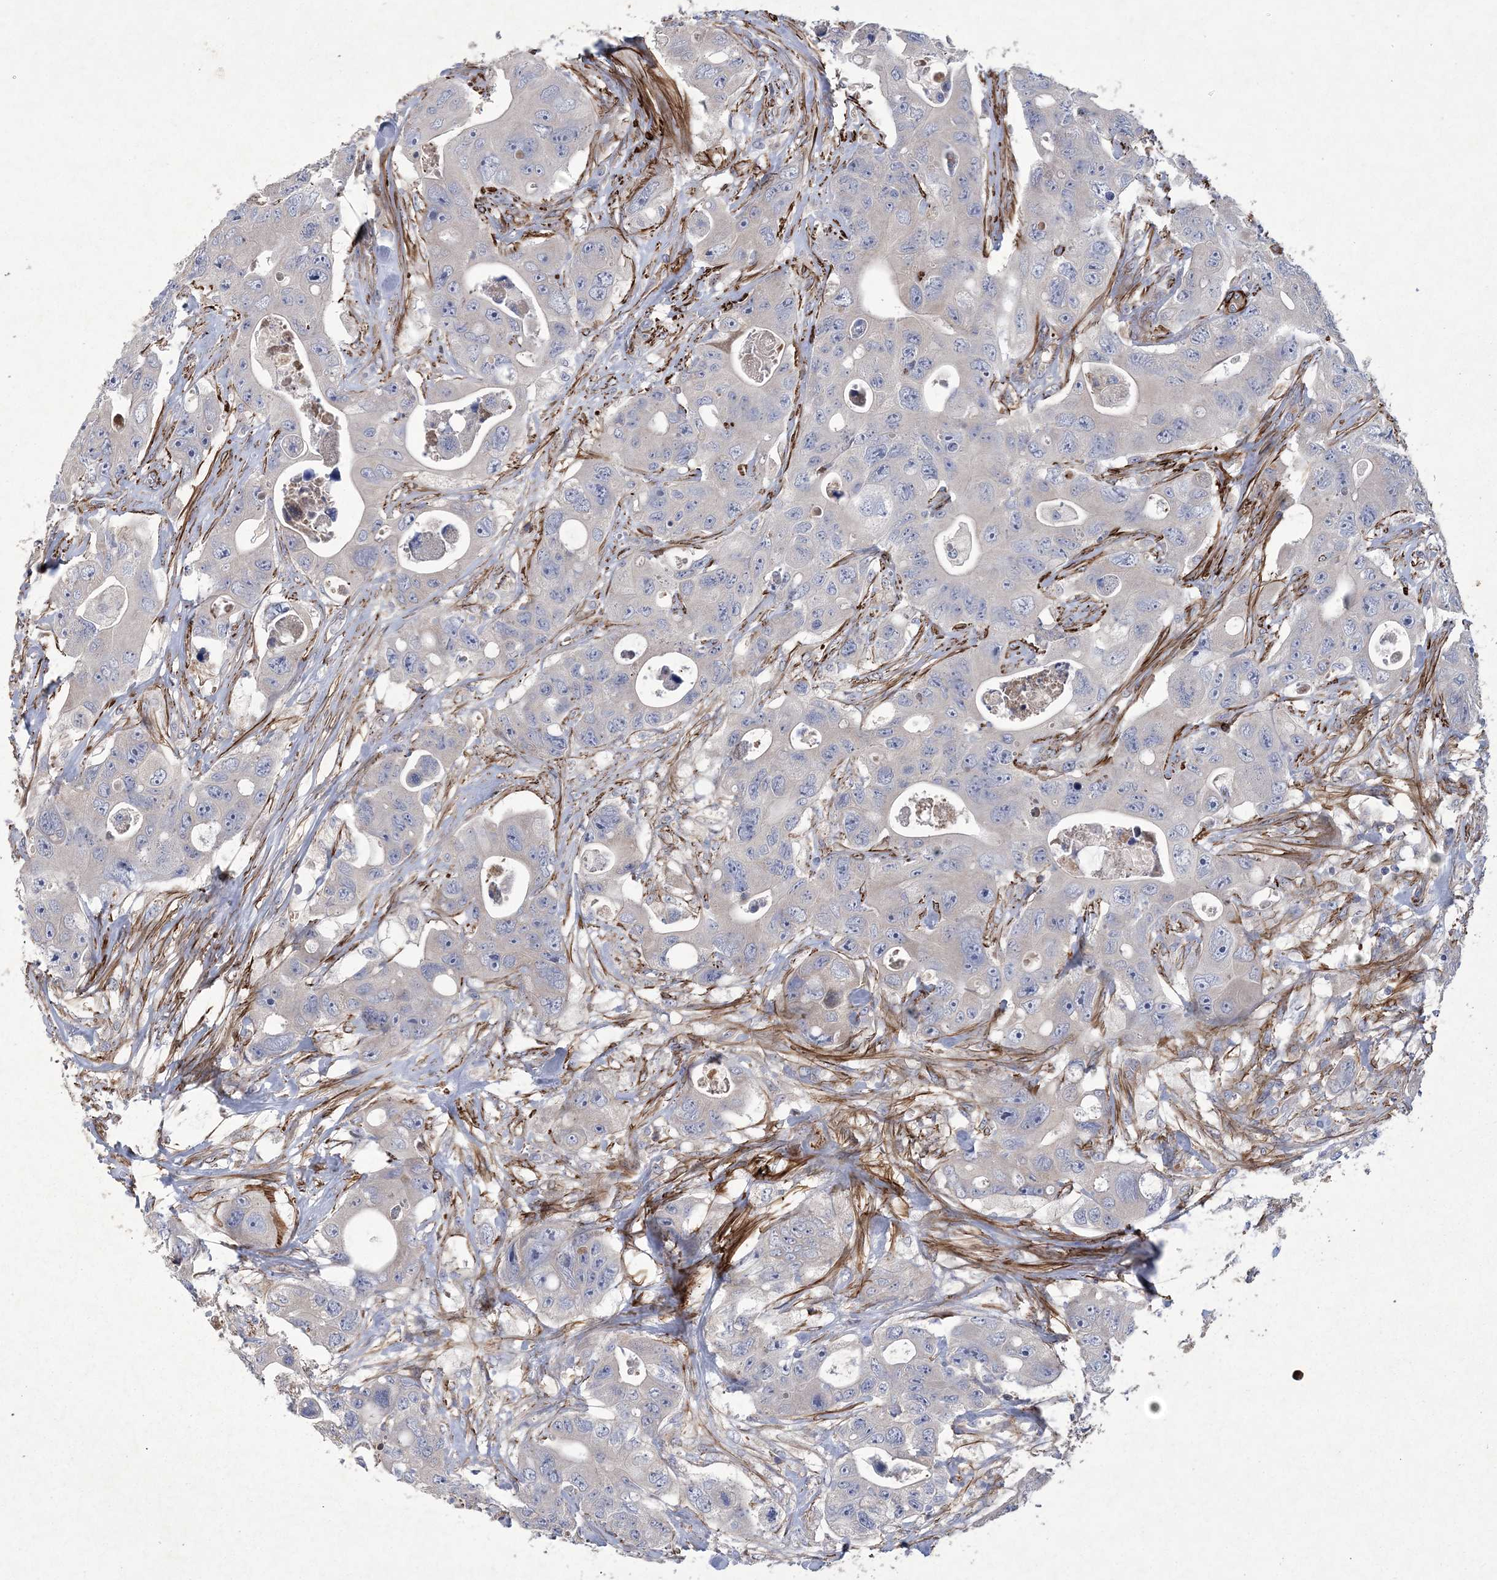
{"staining": {"intensity": "negative", "quantity": "none", "location": "none"}, "tissue": "colorectal cancer", "cell_type": "Tumor cells", "image_type": "cancer", "snomed": [{"axis": "morphology", "description": "Adenocarcinoma, NOS"}, {"axis": "topography", "description": "Colon"}], "caption": "Immunohistochemistry (IHC) histopathology image of human colorectal cancer stained for a protein (brown), which demonstrates no positivity in tumor cells.", "gene": "ARSJ", "patient": {"sex": "female", "age": 46}}